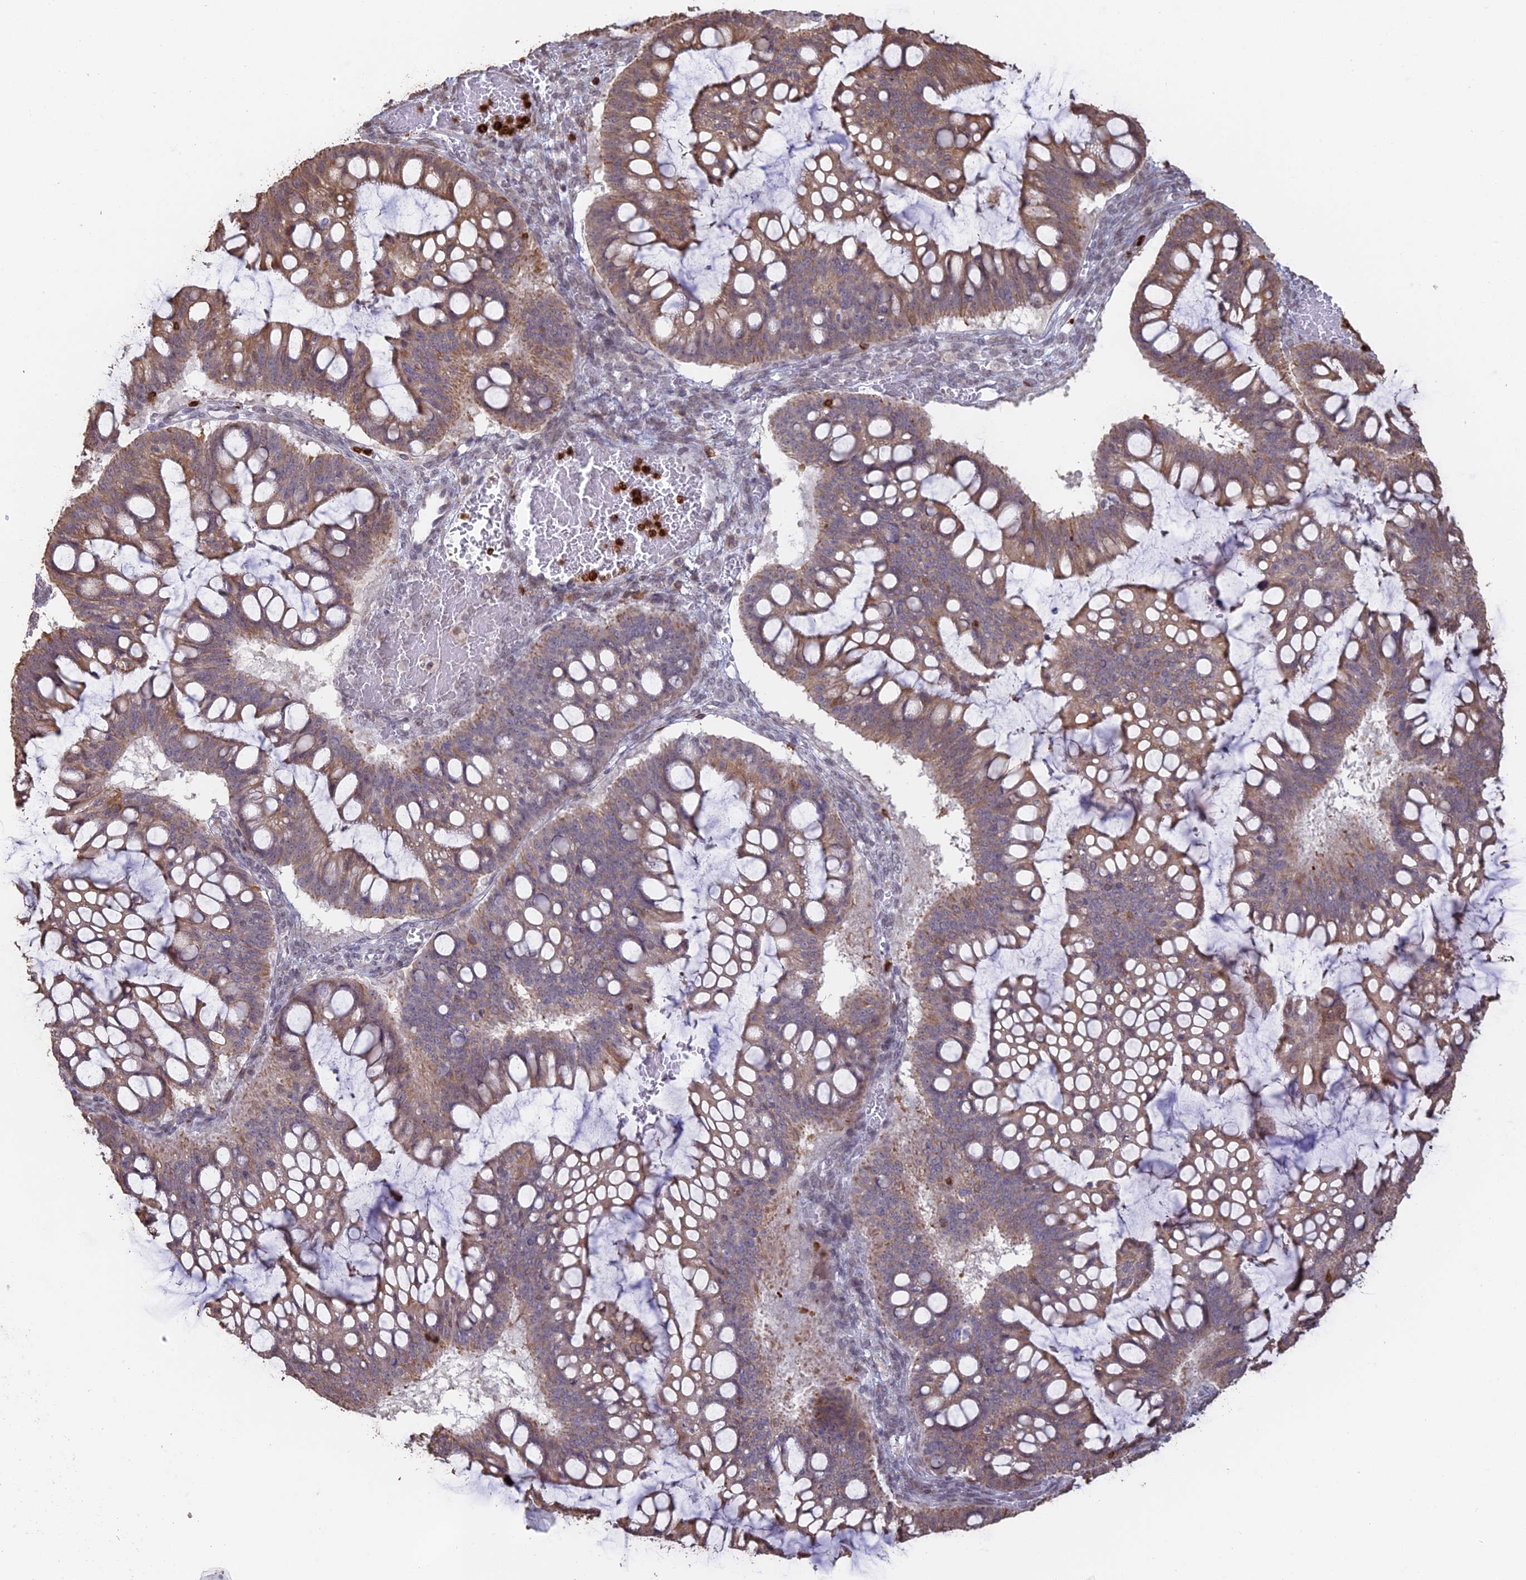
{"staining": {"intensity": "weak", "quantity": "25%-75%", "location": "cytoplasmic/membranous"}, "tissue": "ovarian cancer", "cell_type": "Tumor cells", "image_type": "cancer", "snomed": [{"axis": "morphology", "description": "Cystadenocarcinoma, mucinous, NOS"}, {"axis": "topography", "description": "Ovary"}], "caption": "DAB immunohistochemical staining of human ovarian cancer (mucinous cystadenocarcinoma) reveals weak cytoplasmic/membranous protein positivity in approximately 25%-75% of tumor cells.", "gene": "APOBR", "patient": {"sex": "female", "age": 73}}